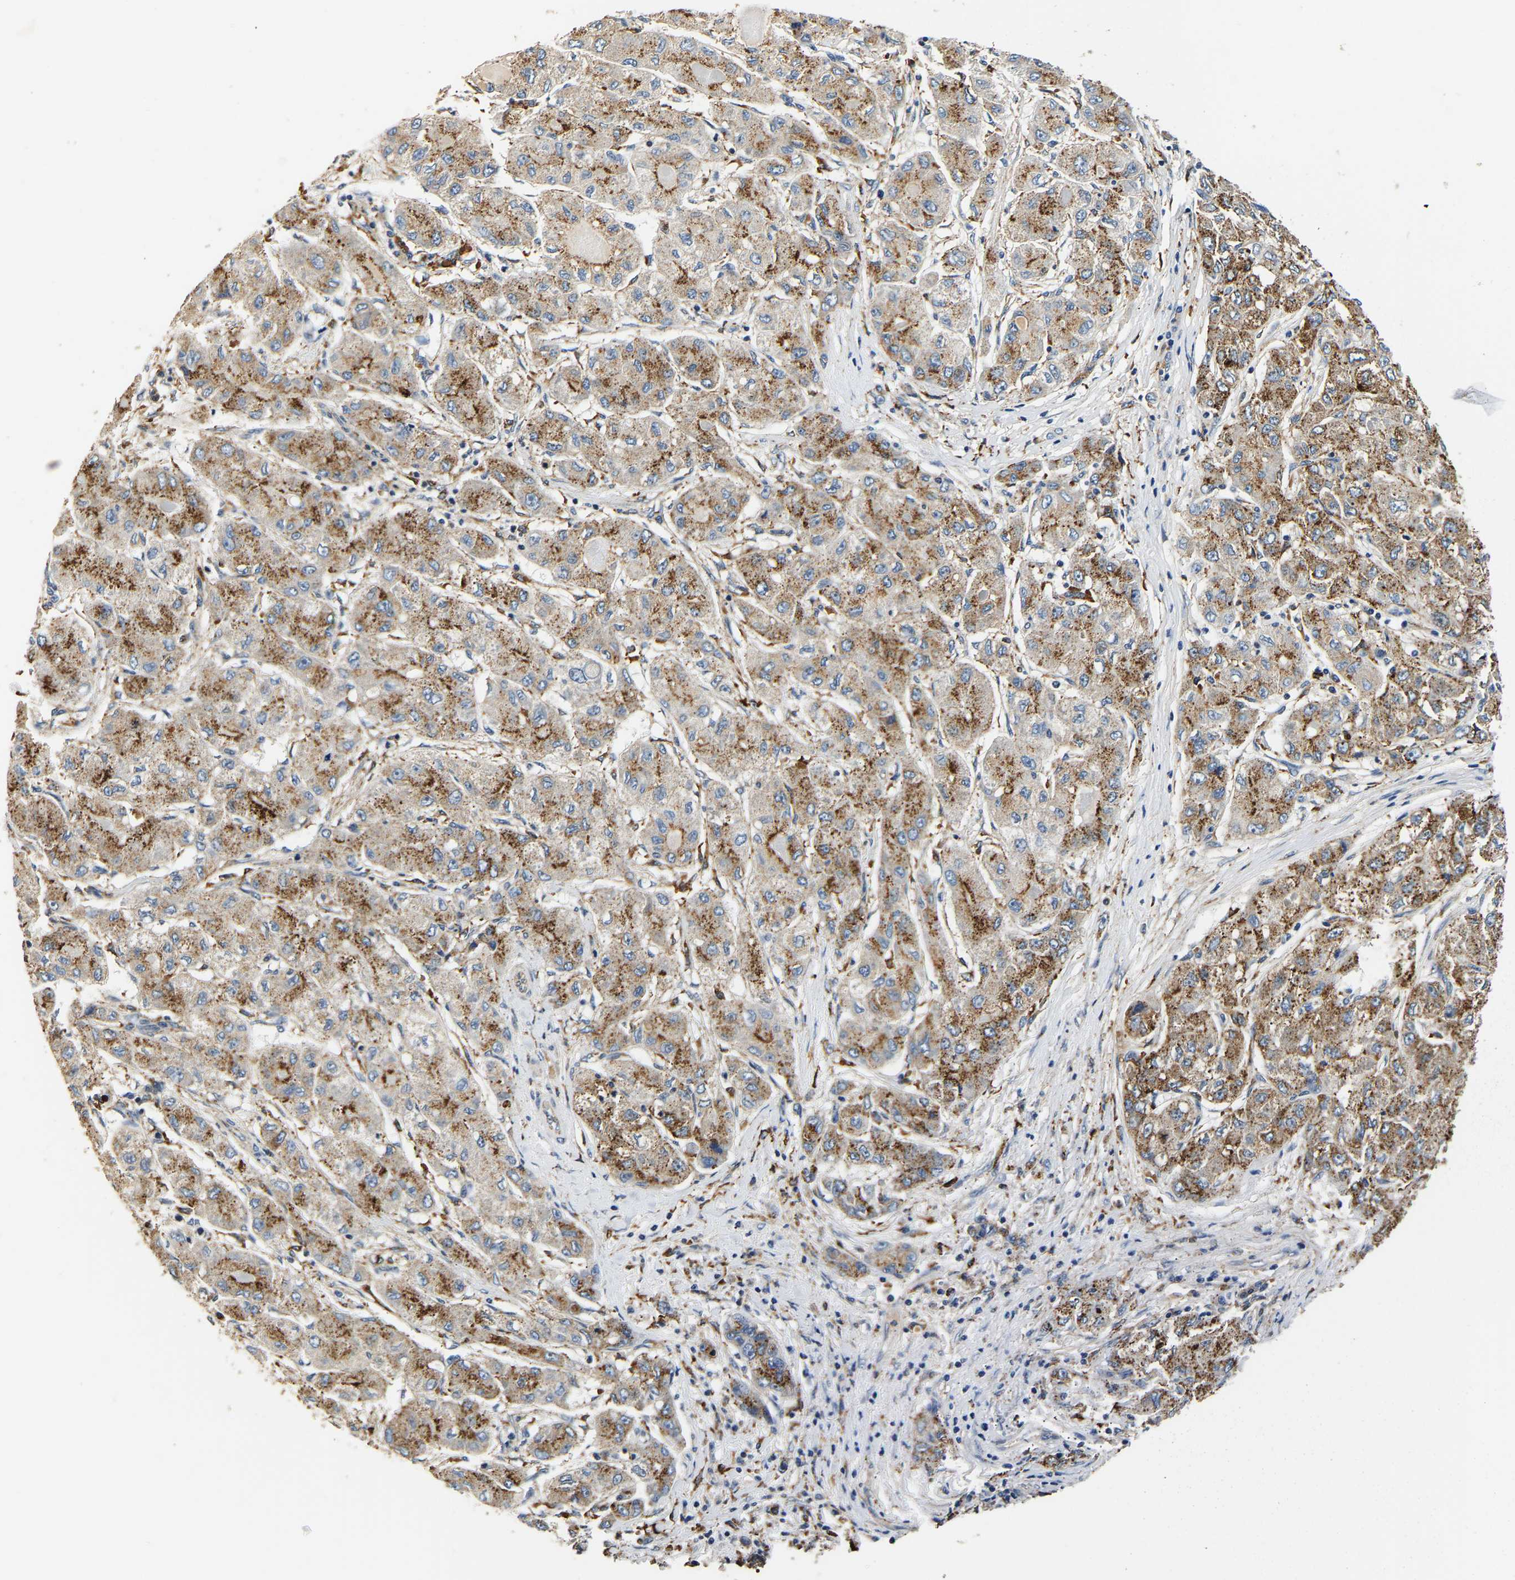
{"staining": {"intensity": "moderate", "quantity": ">75%", "location": "cytoplasmic/membranous"}, "tissue": "liver cancer", "cell_type": "Tumor cells", "image_type": "cancer", "snomed": [{"axis": "morphology", "description": "Carcinoma, Hepatocellular, NOS"}, {"axis": "topography", "description": "Liver"}], "caption": "Hepatocellular carcinoma (liver) tissue displays moderate cytoplasmic/membranous expression in about >75% of tumor cells, visualized by immunohistochemistry.", "gene": "SMU1", "patient": {"sex": "male", "age": 80}}